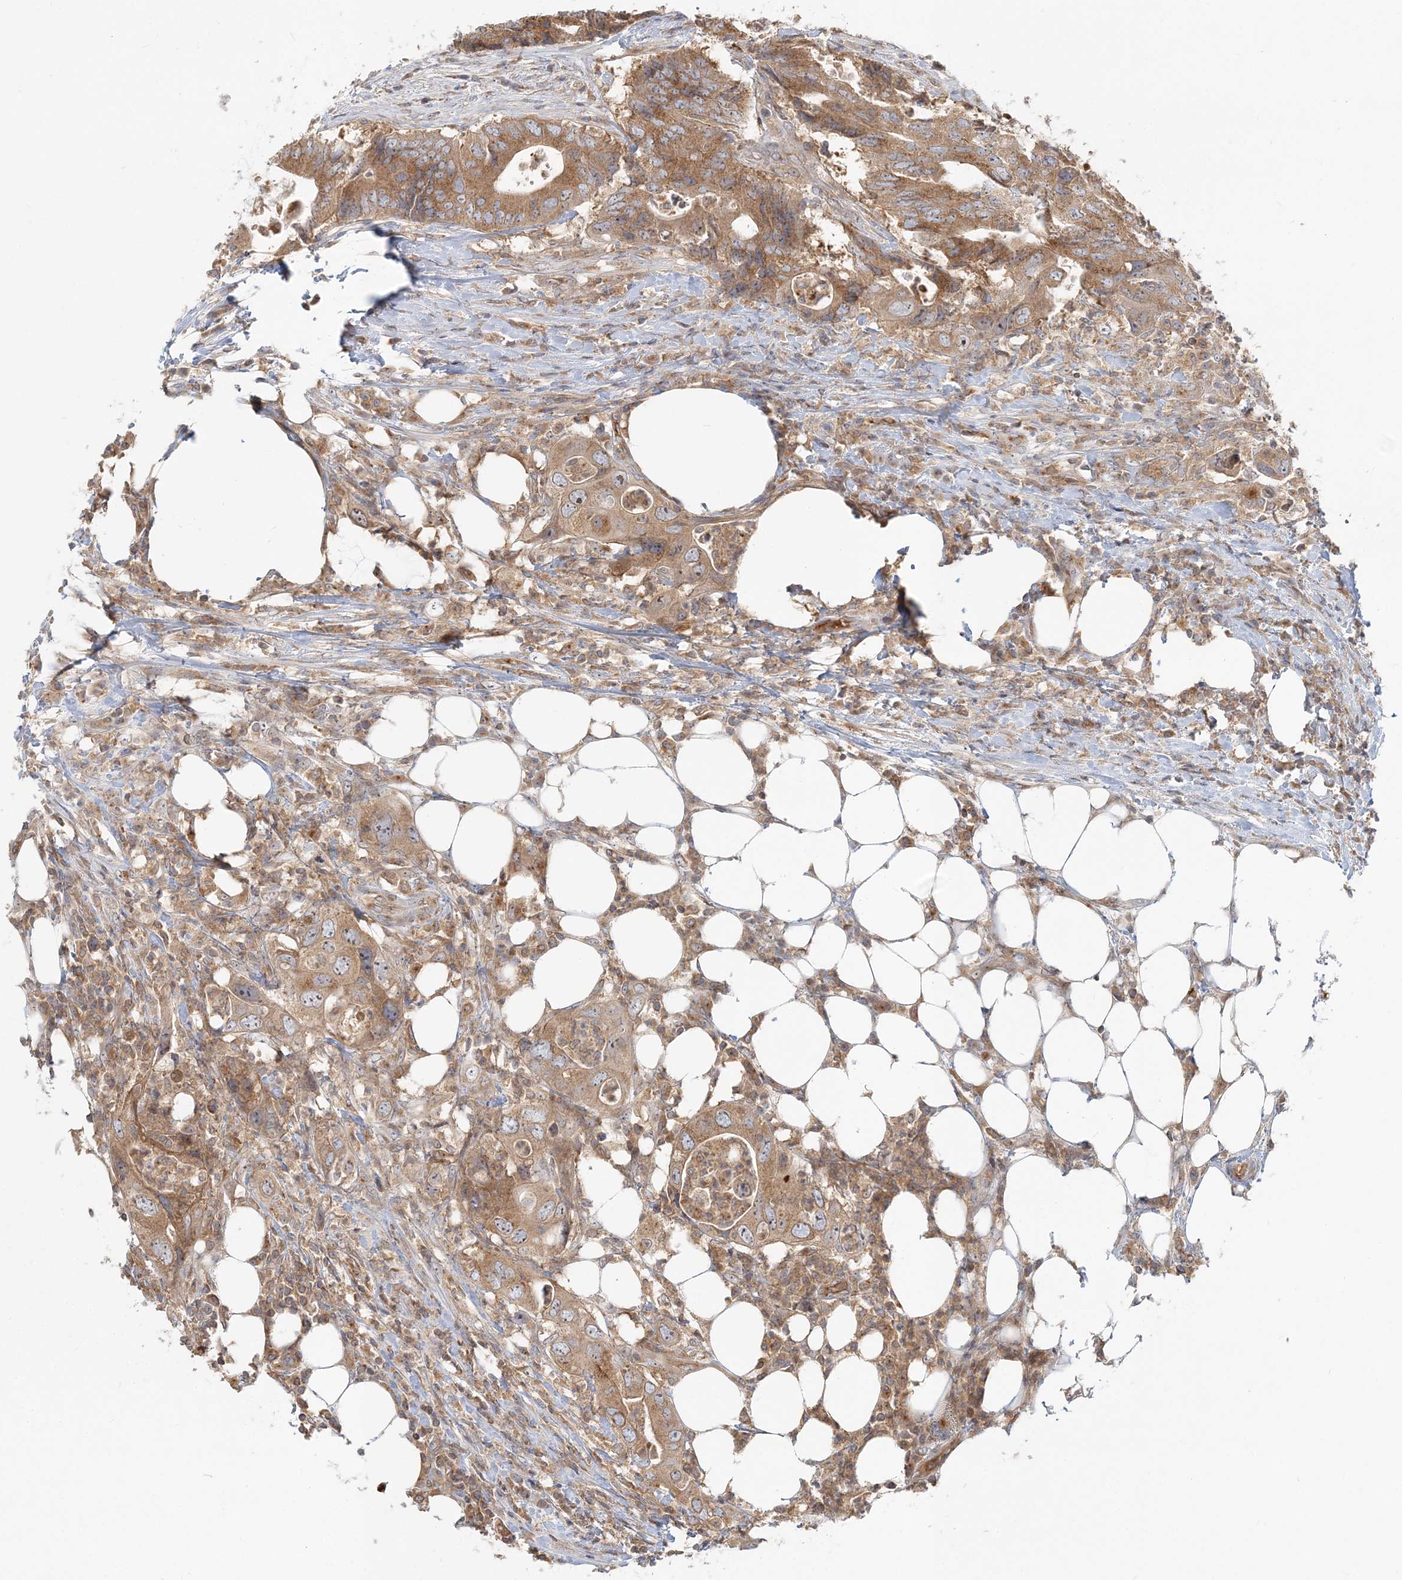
{"staining": {"intensity": "moderate", "quantity": ">75%", "location": "cytoplasmic/membranous"}, "tissue": "colorectal cancer", "cell_type": "Tumor cells", "image_type": "cancer", "snomed": [{"axis": "morphology", "description": "Adenocarcinoma, NOS"}, {"axis": "topography", "description": "Colon"}], "caption": "The photomicrograph demonstrates immunohistochemical staining of colorectal cancer. There is moderate cytoplasmic/membranous staining is appreciated in about >75% of tumor cells.", "gene": "AP1AR", "patient": {"sex": "male", "age": 71}}